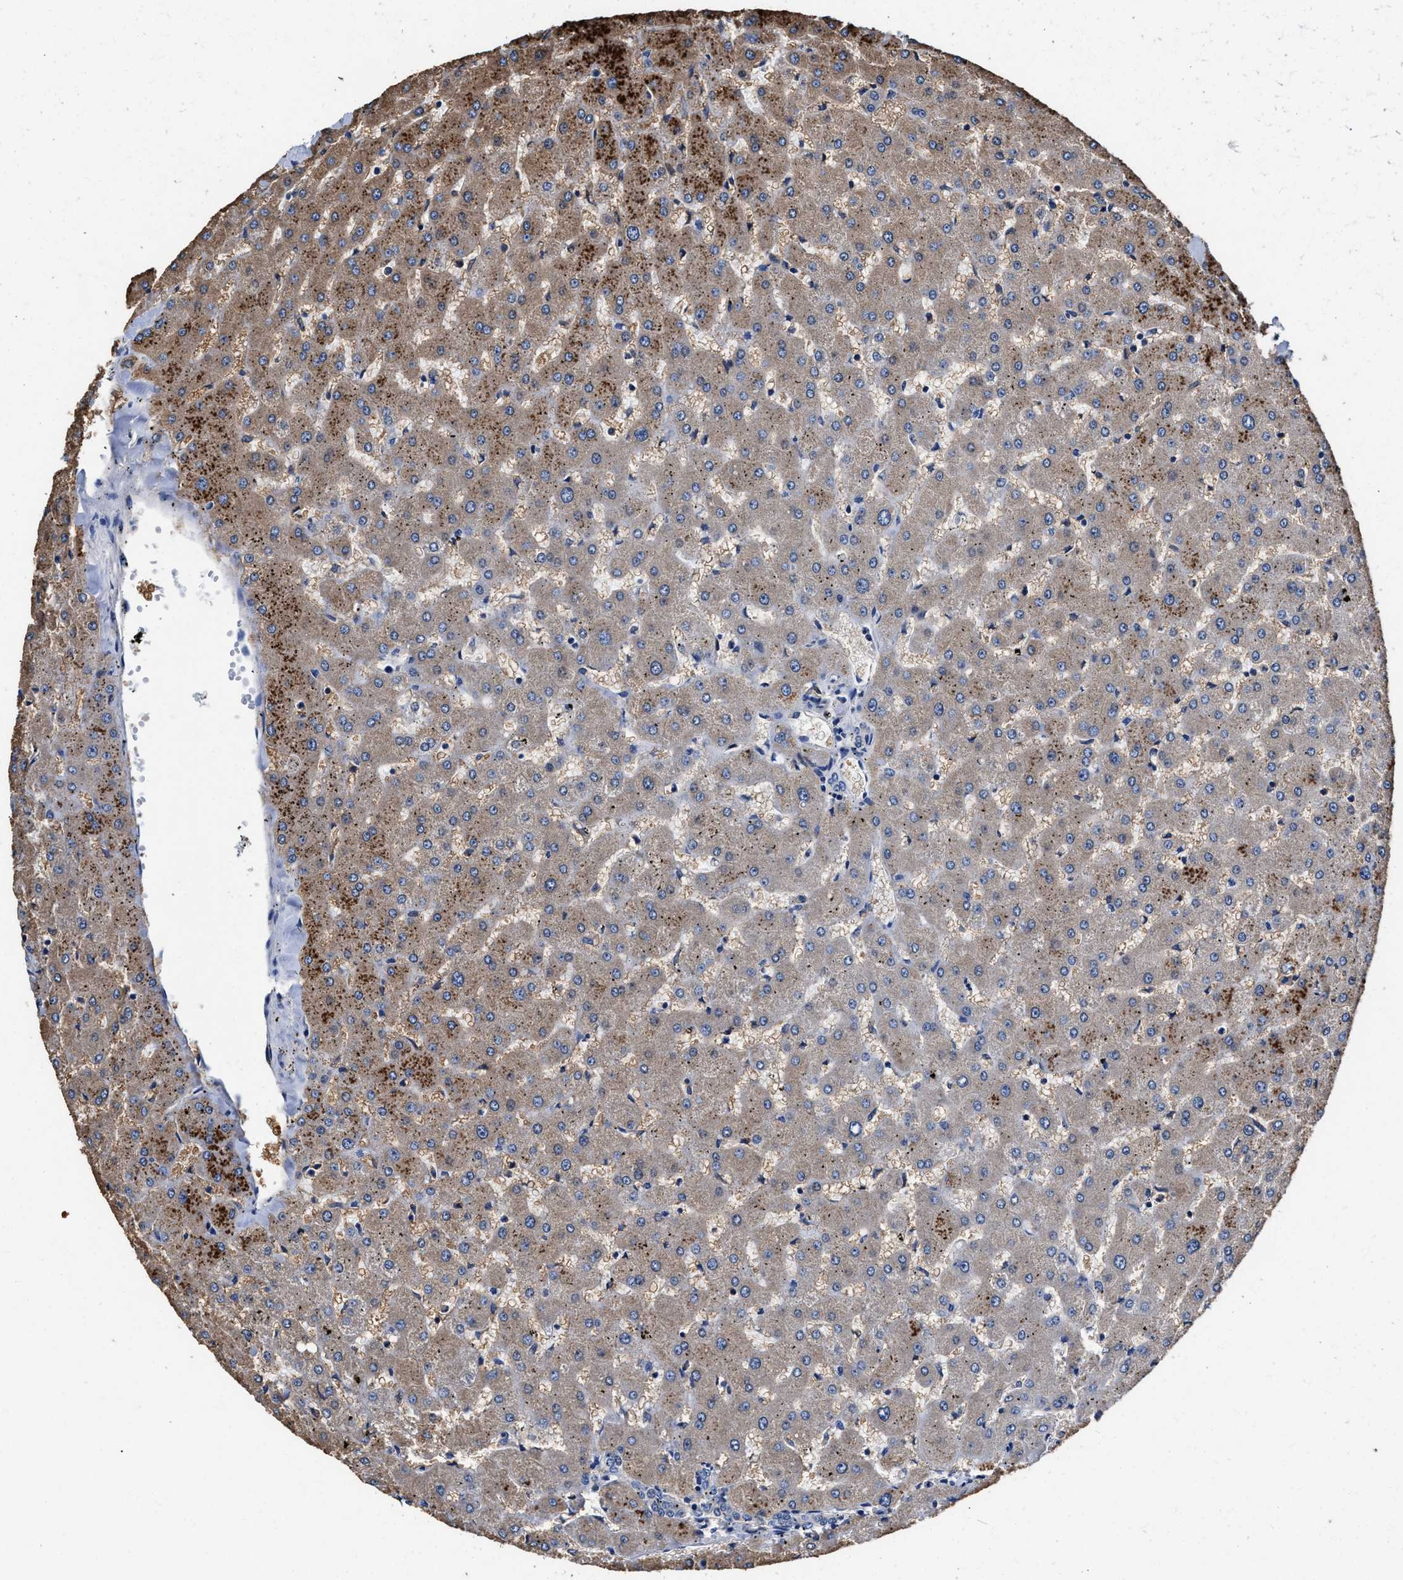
{"staining": {"intensity": "negative", "quantity": "none", "location": "none"}, "tissue": "liver", "cell_type": "Cholangiocytes", "image_type": "normal", "snomed": [{"axis": "morphology", "description": "Normal tissue, NOS"}, {"axis": "topography", "description": "Liver"}], "caption": "High power microscopy image of an IHC photomicrograph of benign liver, revealing no significant staining in cholangiocytes. The staining is performed using DAB brown chromogen with nuclei counter-stained in using hematoxylin.", "gene": "SH3GL1", "patient": {"sex": "female", "age": 63}}